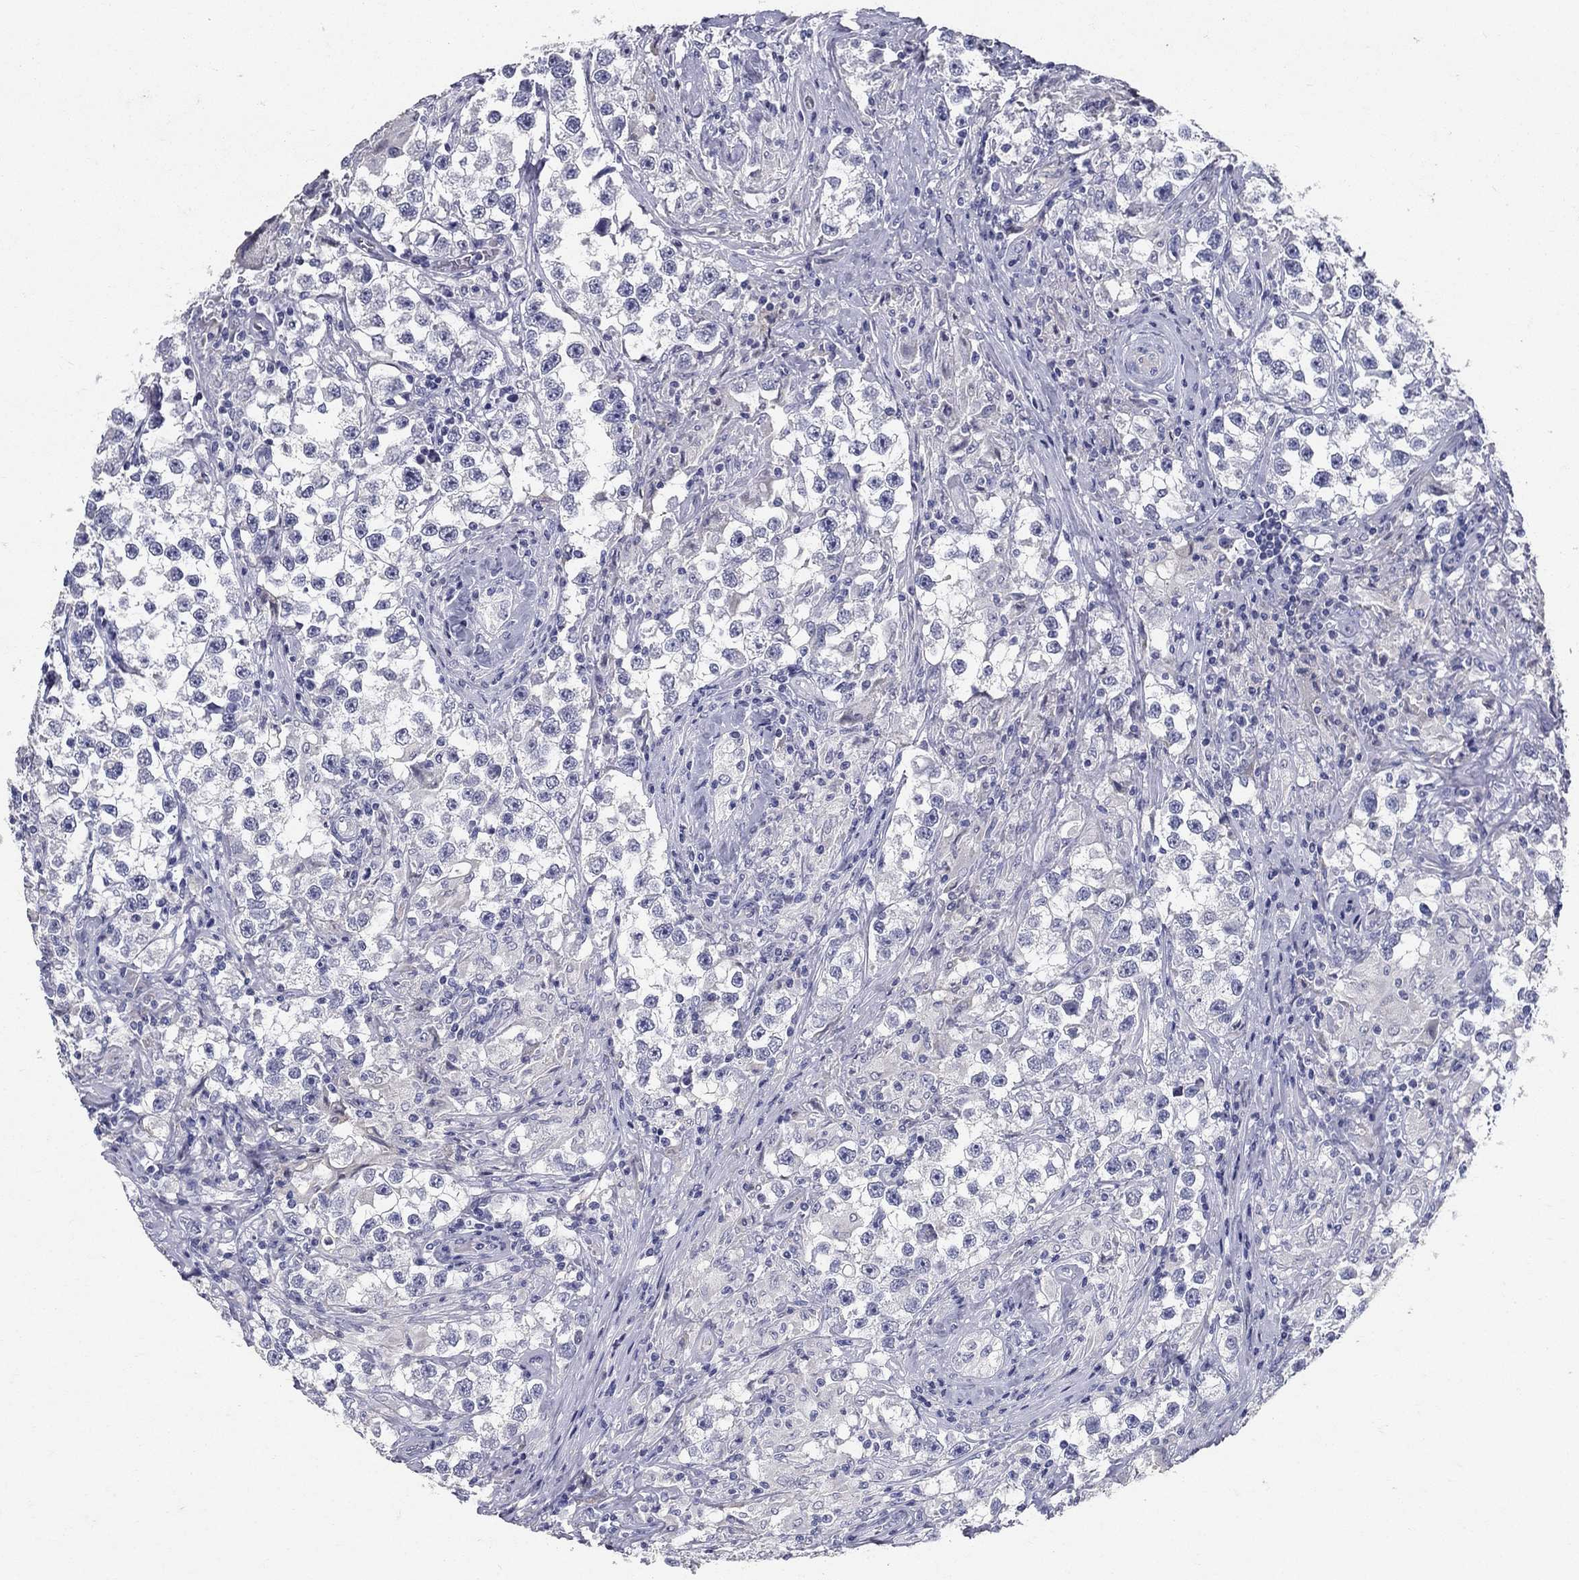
{"staining": {"intensity": "negative", "quantity": "none", "location": "none"}, "tissue": "testis cancer", "cell_type": "Tumor cells", "image_type": "cancer", "snomed": [{"axis": "morphology", "description": "Seminoma, NOS"}, {"axis": "topography", "description": "Testis"}], "caption": "Immunohistochemistry of human testis cancer exhibits no positivity in tumor cells.", "gene": "POMC", "patient": {"sex": "male", "age": 46}}